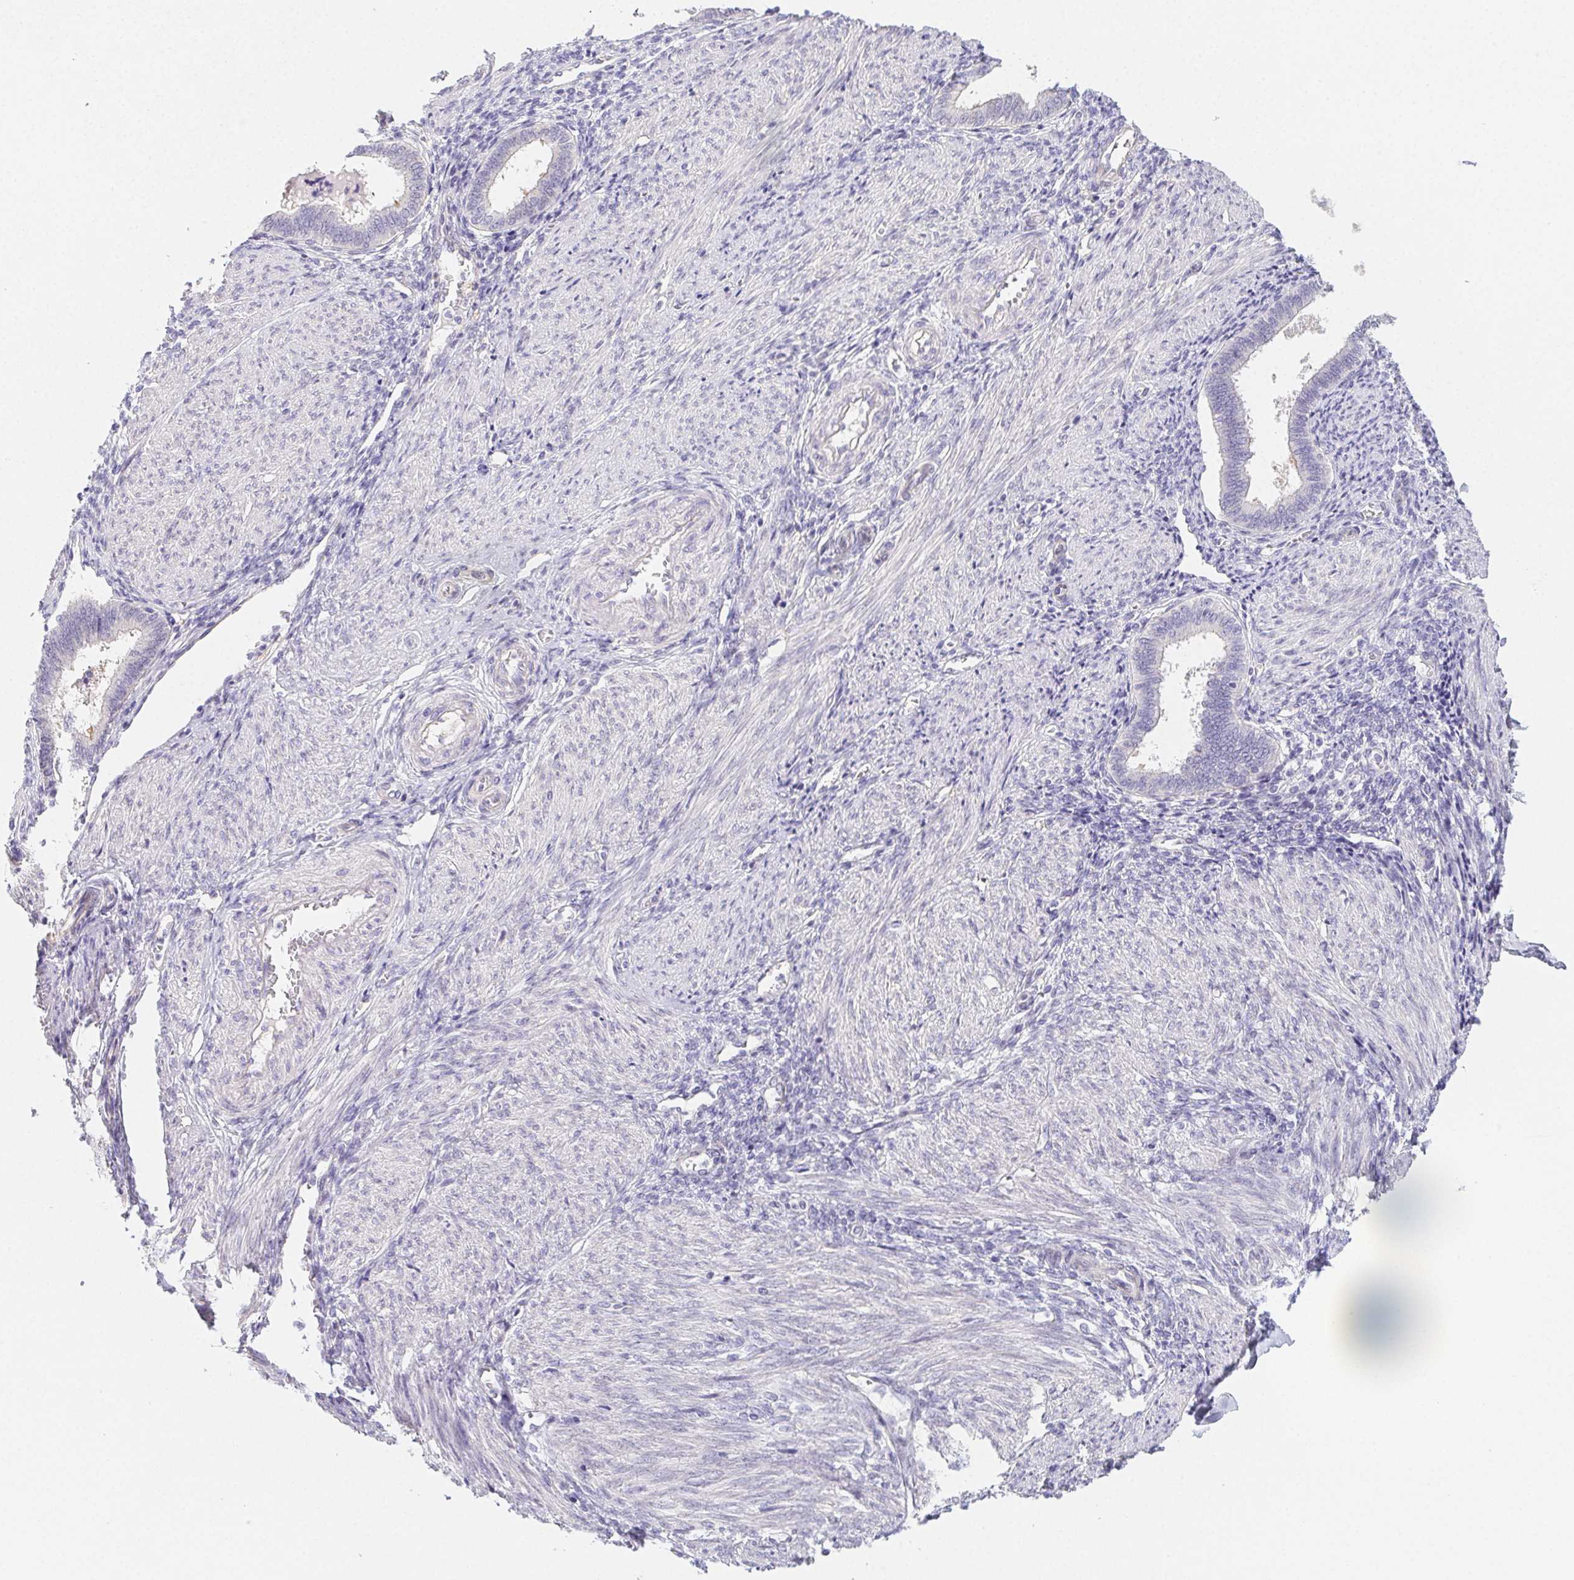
{"staining": {"intensity": "negative", "quantity": "none", "location": "none"}, "tissue": "endometrium", "cell_type": "Cells in endometrial stroma", "image_type": "normal", "snomed": [{"axis": "morphology", "description": "Normal tissue, NOS"}, {"axis": "topography", "description": "Endometrium"}], "caption": "DAB immunohistochemical staining of benign endometrium demonstrates no significant expression in cells in endometrial stroma. Brightfield microscopy of immunohistochemistry stained with DAB (brown) and hematoxylin (blue), captured at high magnification.", "gene": "ZBBX", "patient": {"sex": "female", "age": 42}}